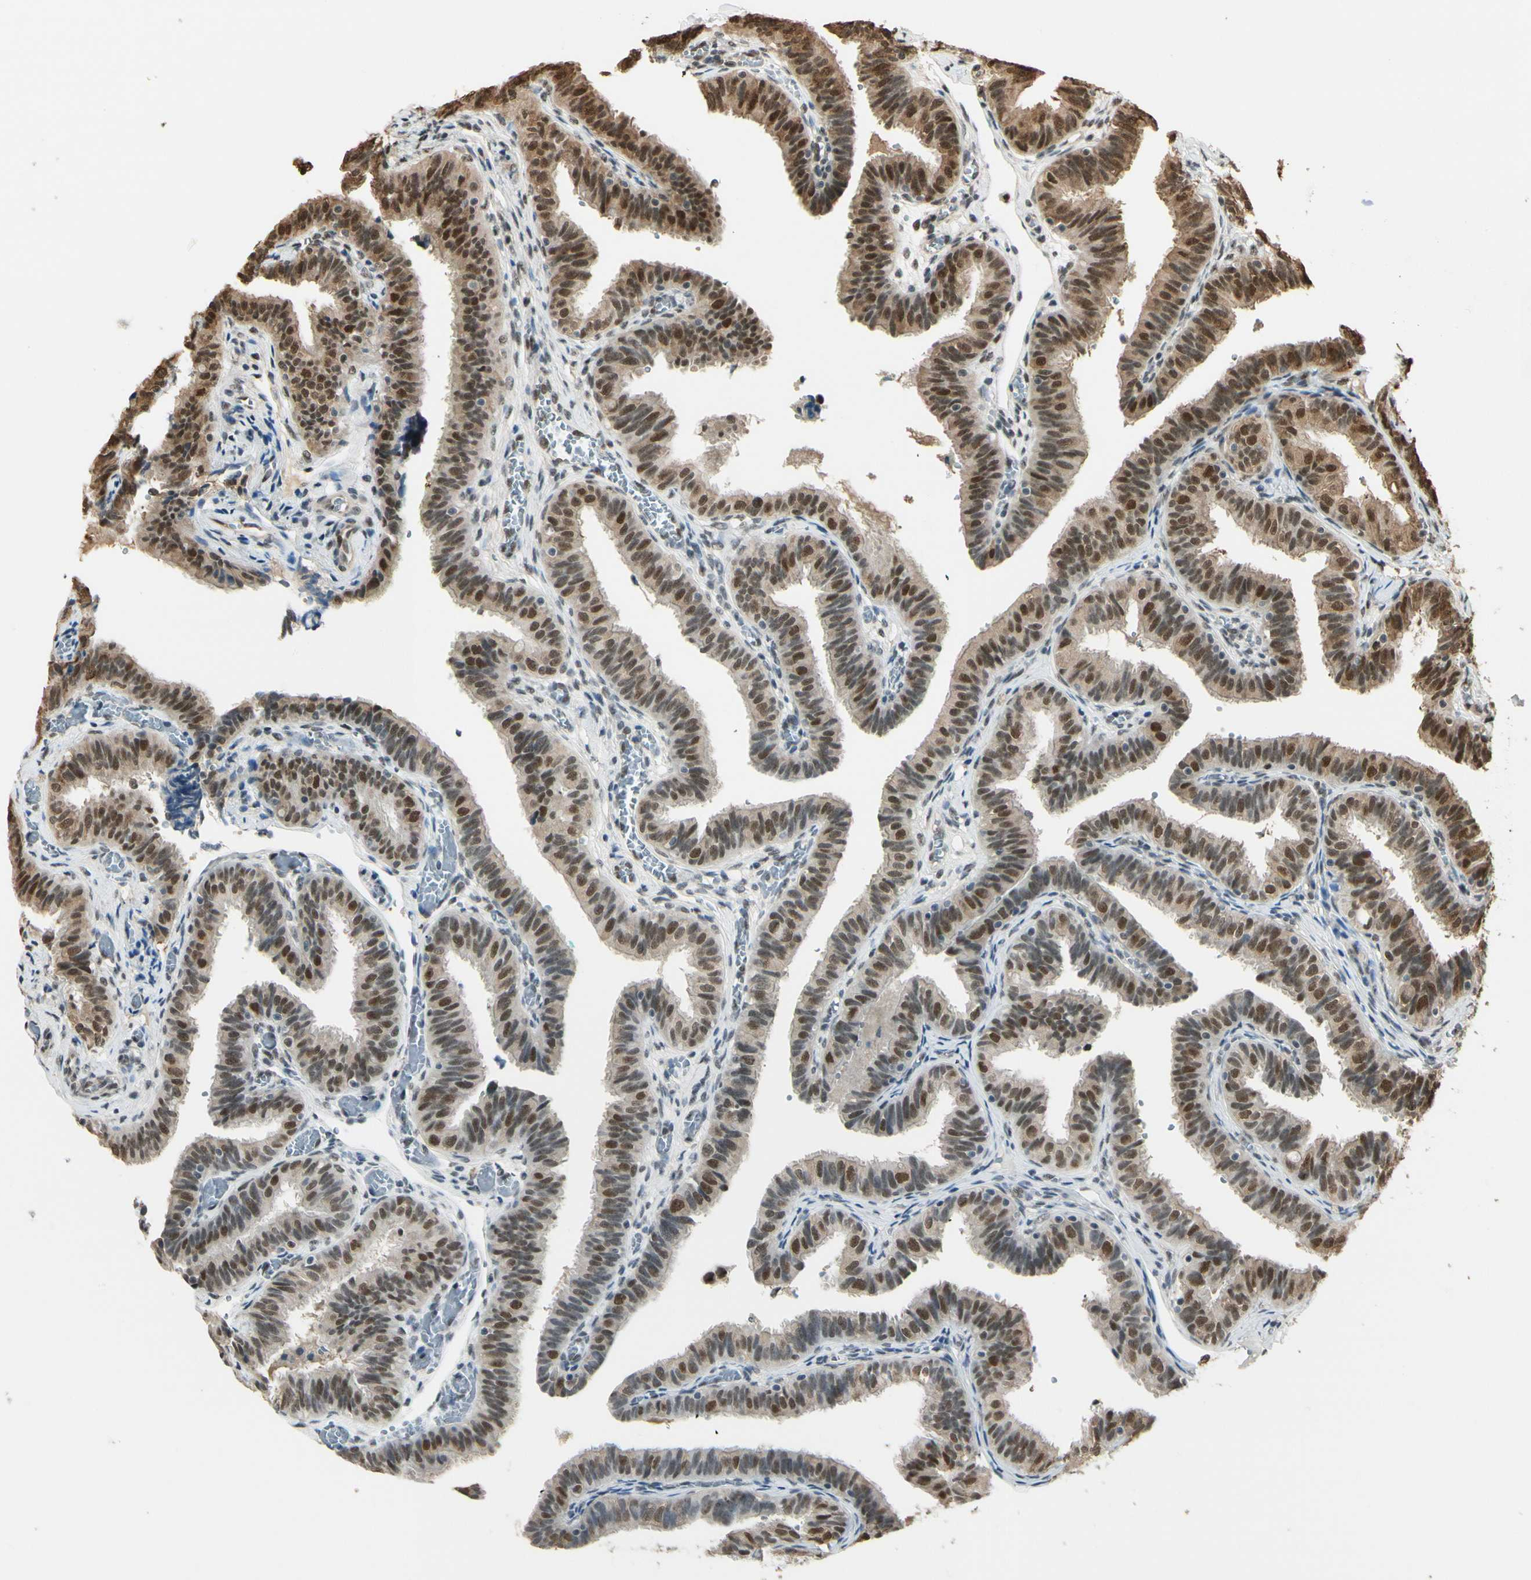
{"staining": {"intensity": "strong", "quantity": ">75%", "location": "cytoplasmic/membranous,nuclear"}, "tissue": "fallopian tube", "cell_type": "Glandular cells", "image_type": "normal", "snomed": [{"axis": "morphology", "description": "Normal tissue, NOS"}, {"axis": "topography", "description": "Fallopian tube"}], "caption": "The photomicrograph shows immunohistochemical staining of benign fallopian tube. There is strong cytoplasmic/membranous,nuclear expression is appreciated in about >75% of glandular cells.", "gene": "HSF1", "patient": {"sex": "female", "age": 46}}